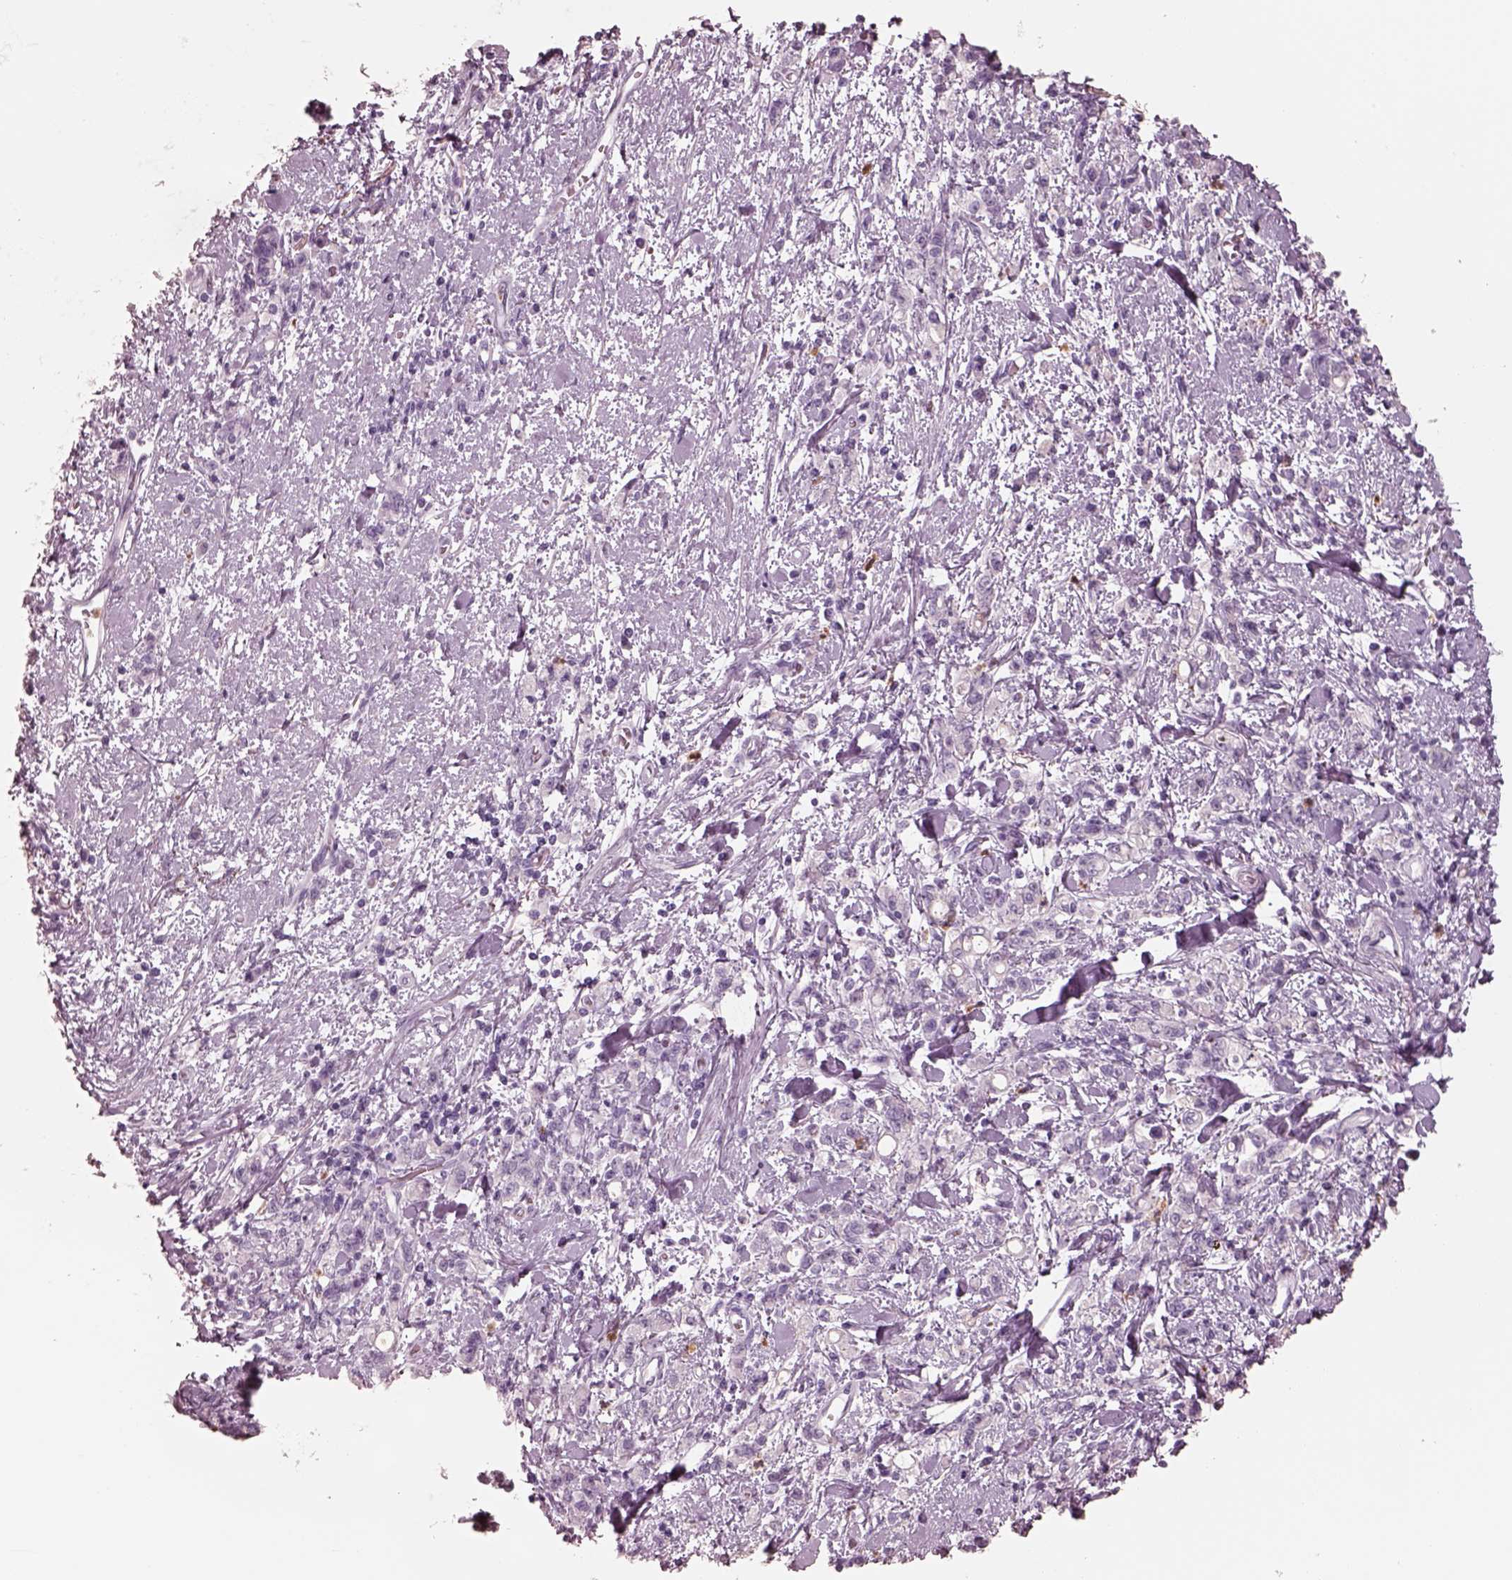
{"staining": {"intensity": "negative", "quantity": "none", "location": "none"}, "tissue": "stomach cancer", "cell_type": "Tumor cells", "image_type": "cancer", "snomed": [{"axis": "morphology", "description": "Adenocarcinoma, NOS"}, {"axis": "topography", "description": "Stomach"}], "caption": "Immunohistochemistry of human stomach cancer (adenocarcinoma) shows no staining in tumor cells.", "gene": "ELANE", "patient": {"sex": "male", "age": 77}}